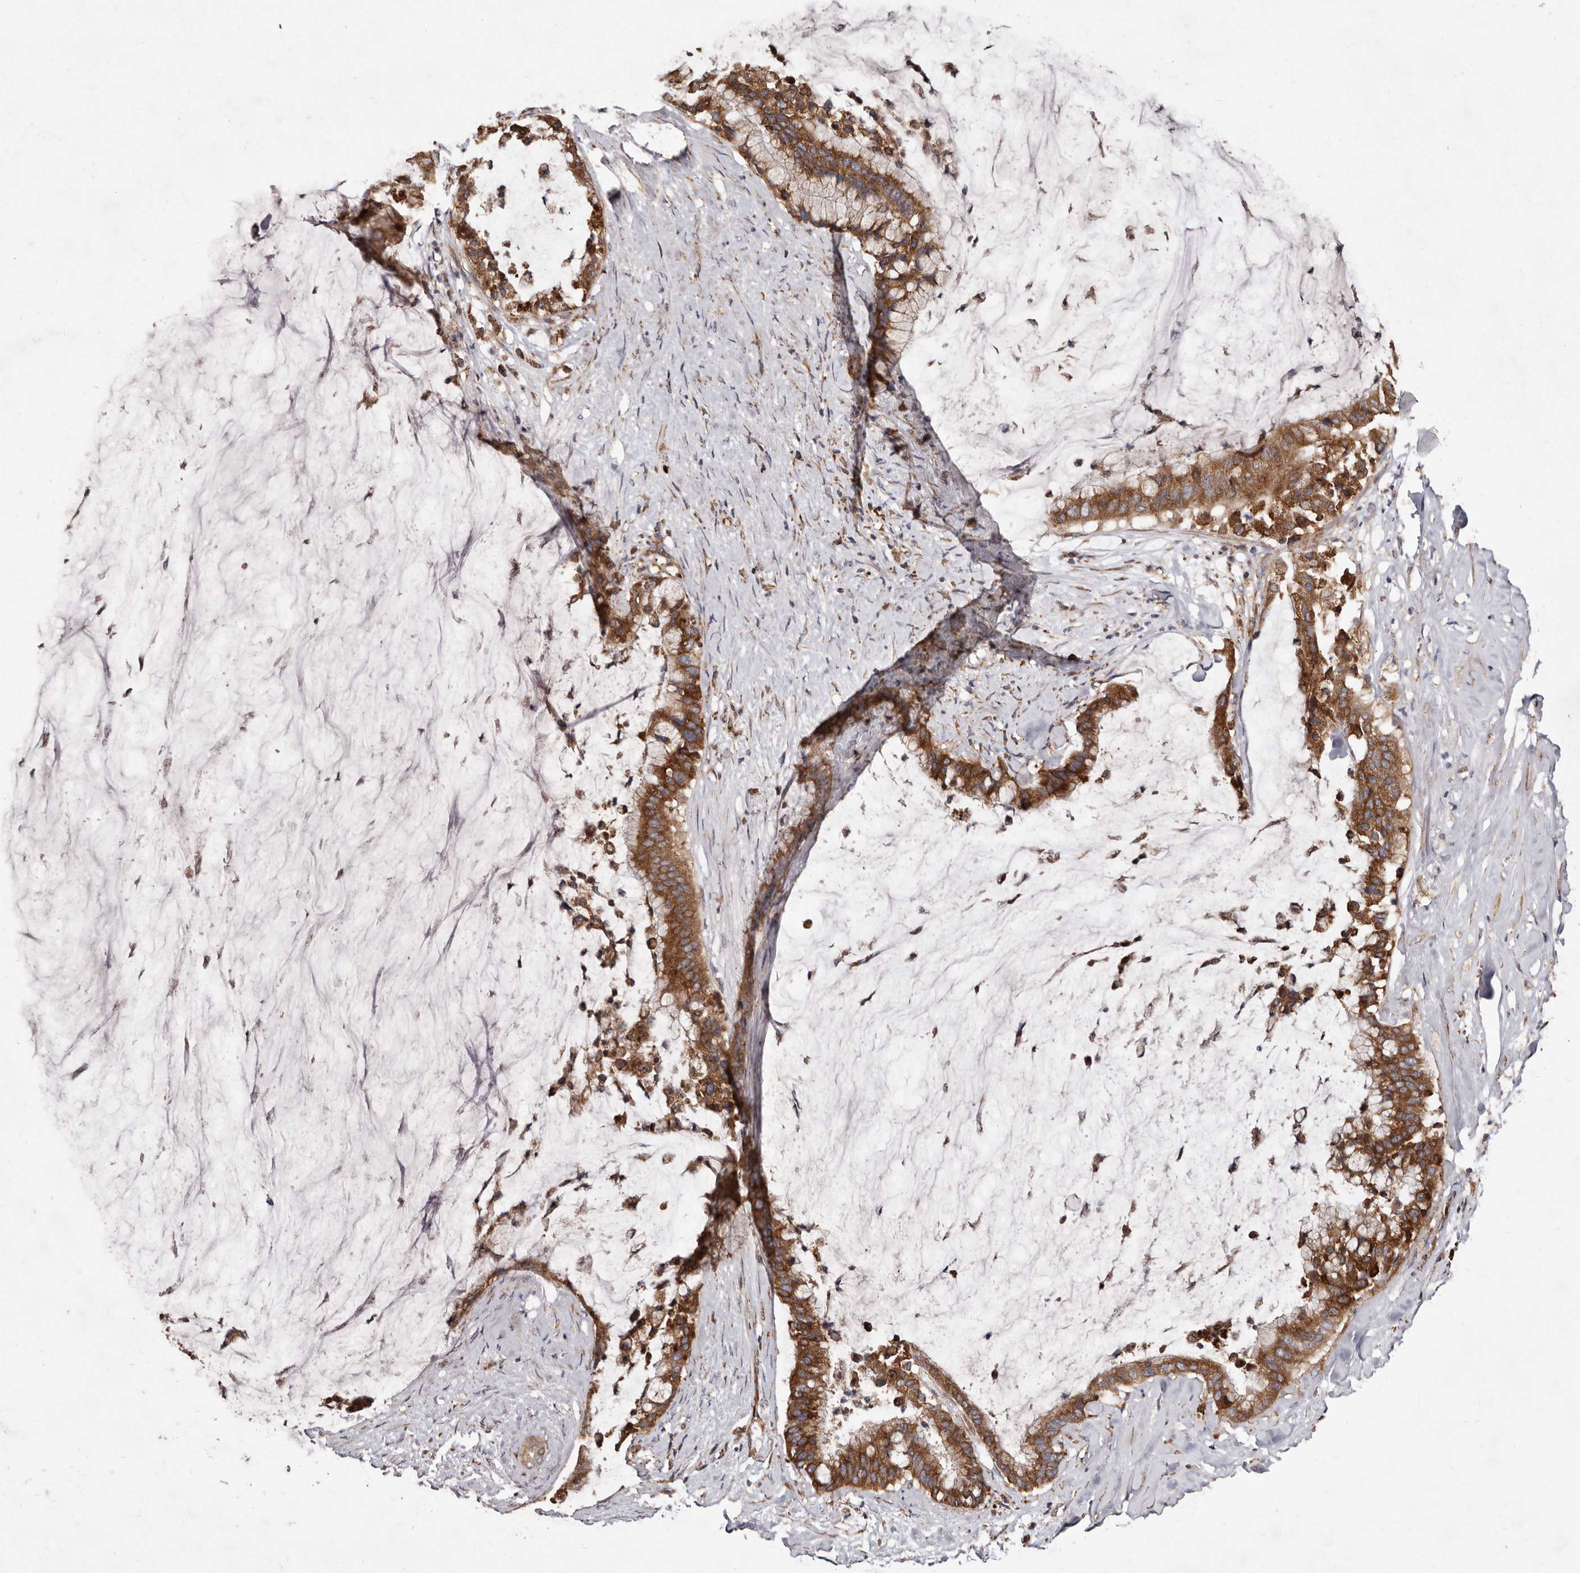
{"staining": {"intensity": "strong", "quantity": ">75%", "location": "cytoplasmic/membranous"}, "tissue": "pancreatic cancer", "cell_type": "Tumor cells", "image_type": "cancer", "snomed": [{"axis": "morphology", "description": "Adenocarcinoma, NOS"}, {"axis": "topography", "description": "Pancreas"}], "caption": "A high-resolution micrograph shows immunohistochemistry (IHC) staining of pancreatic adenocarcinoma, which demonstrates strong cytoplasmic/membranous staining in approximately >75% of tumor cells. Using DAB (3,3'-diaminobenzidine) (brown) and hematoxylin (blue) stains, captured at high magnification using brightfield microscopy.", "gene": "STEAP2", "patient": {"sex": "male", "age": 41}}